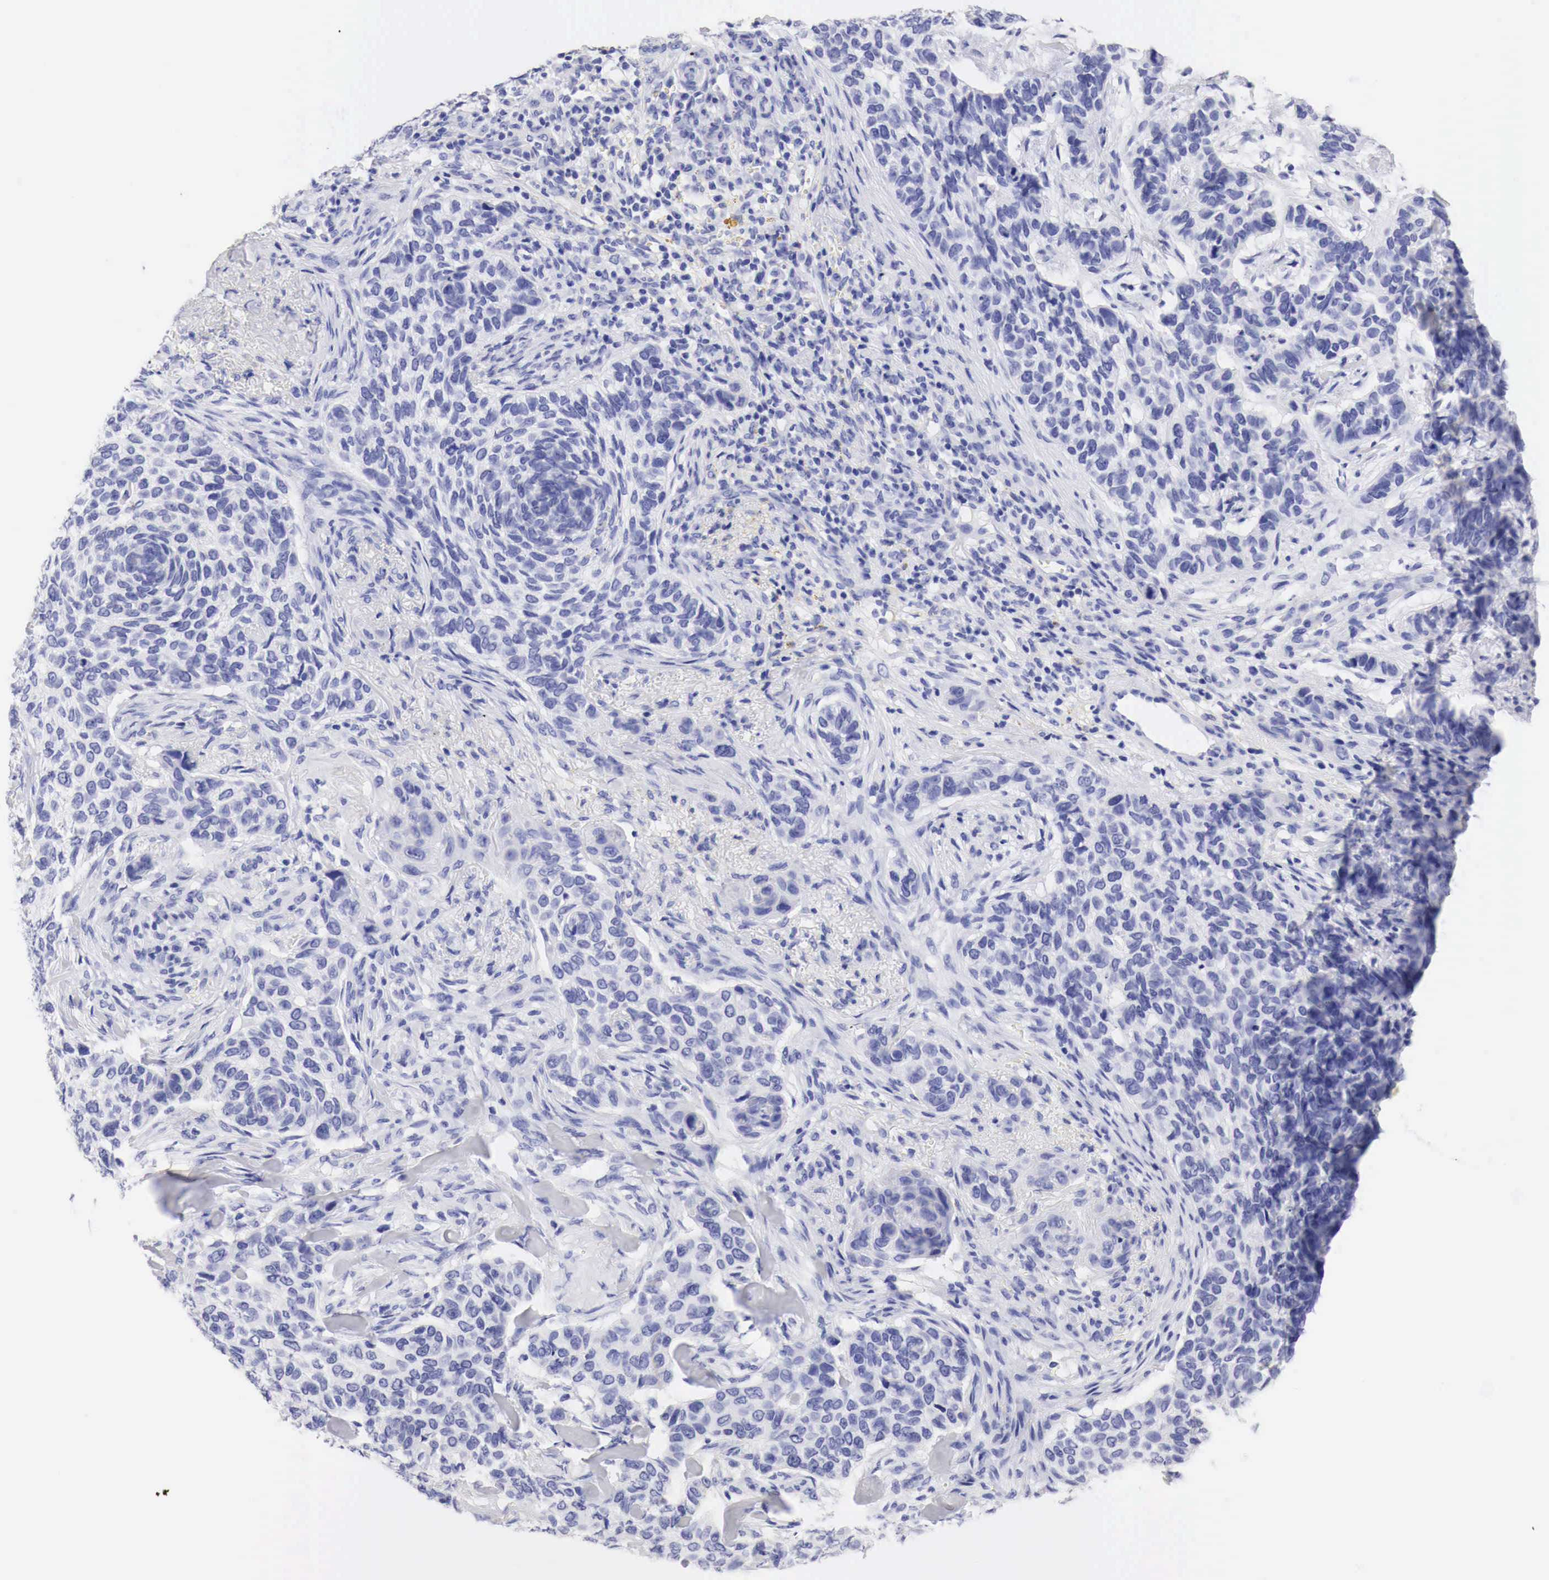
{"staining": {"intensity": "negative", "quantity": "none", "location": "none"}, "tissue": "skin cancer", "cell_type": "Tumor cells", "image_type": "cancer", "snomed": [{"axis": "morphology", "description": "Normal tissue, NOS"}, {"axis": "morphology", "description": "Basal cell carcinoma"}, {"axis": "topography", "description": "Skin"}], "caption": "High magnification brightfield microscopy of skin basal cell carcinoma stained with DAB (3,3'-diaminobenzidine) (brown) and counterstained with hematoxylin (blue): tumor cells show no significant staining. (Immunohistochemistry, brightfield microscopy, high magnification).", "gene": "TYR", "patient": {"sex": "male", "age": 81}}